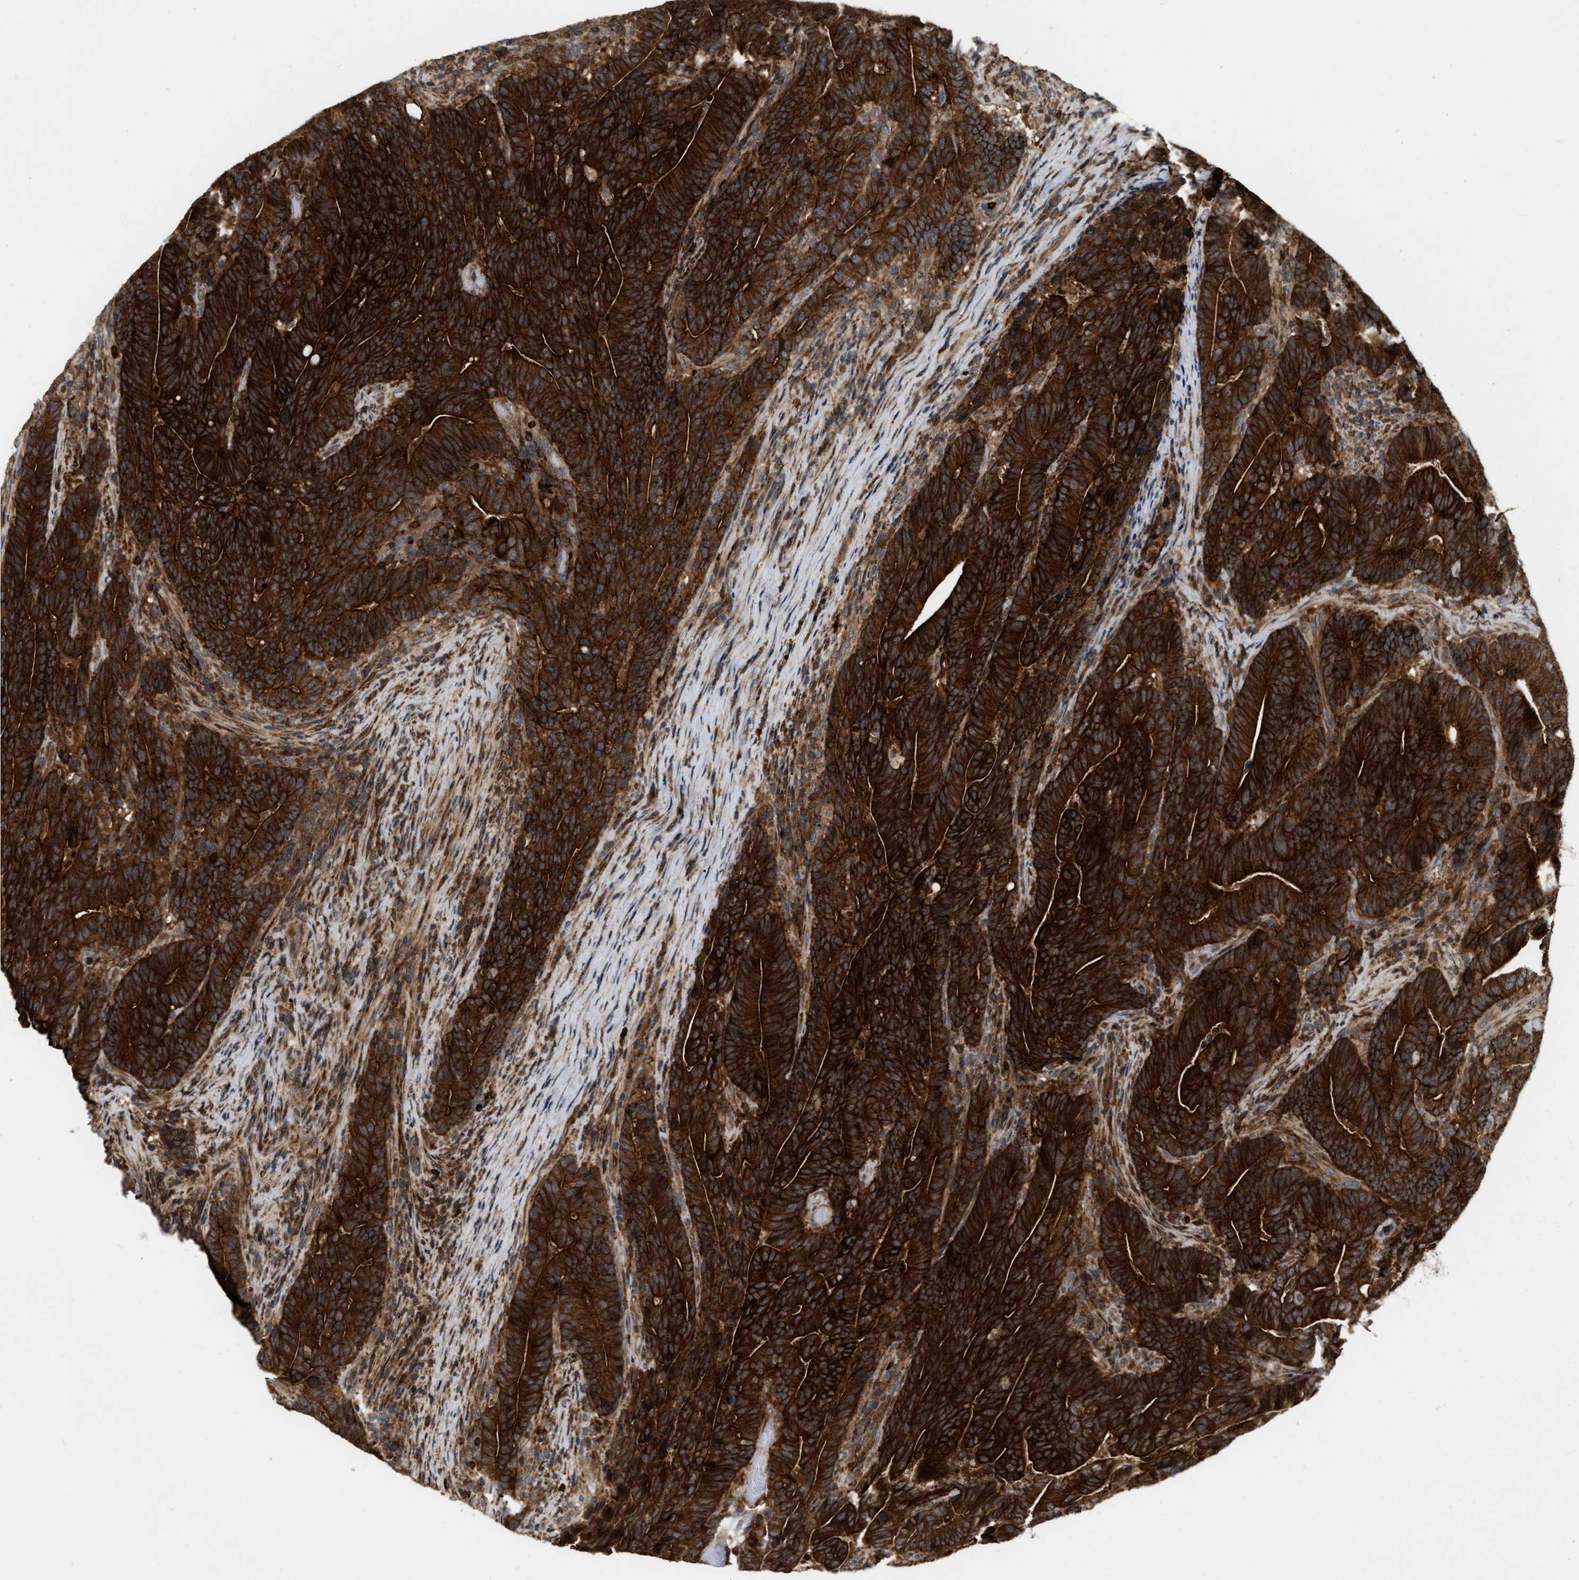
{"staining": {"intensity": "strong", "quantity": ">75%", "location": "cytoplasmic/membranous"}, "tissue": "colorectal cancer", "cell_type": "Tumor cells", "image_type": "cancer", "snomed": [{"axis": "morphology", "description": "Adenocarcinoma, NOS"}, {"axis": "topography", "description": "Colon"}], "caption": "Tumor cells demonstrate high levels of strong cytoplasmic/membranous staining in about >75% of cells in colorectal cancer.", "gene": "IQCE", "patient": {"sex": "female", "age": 66}}